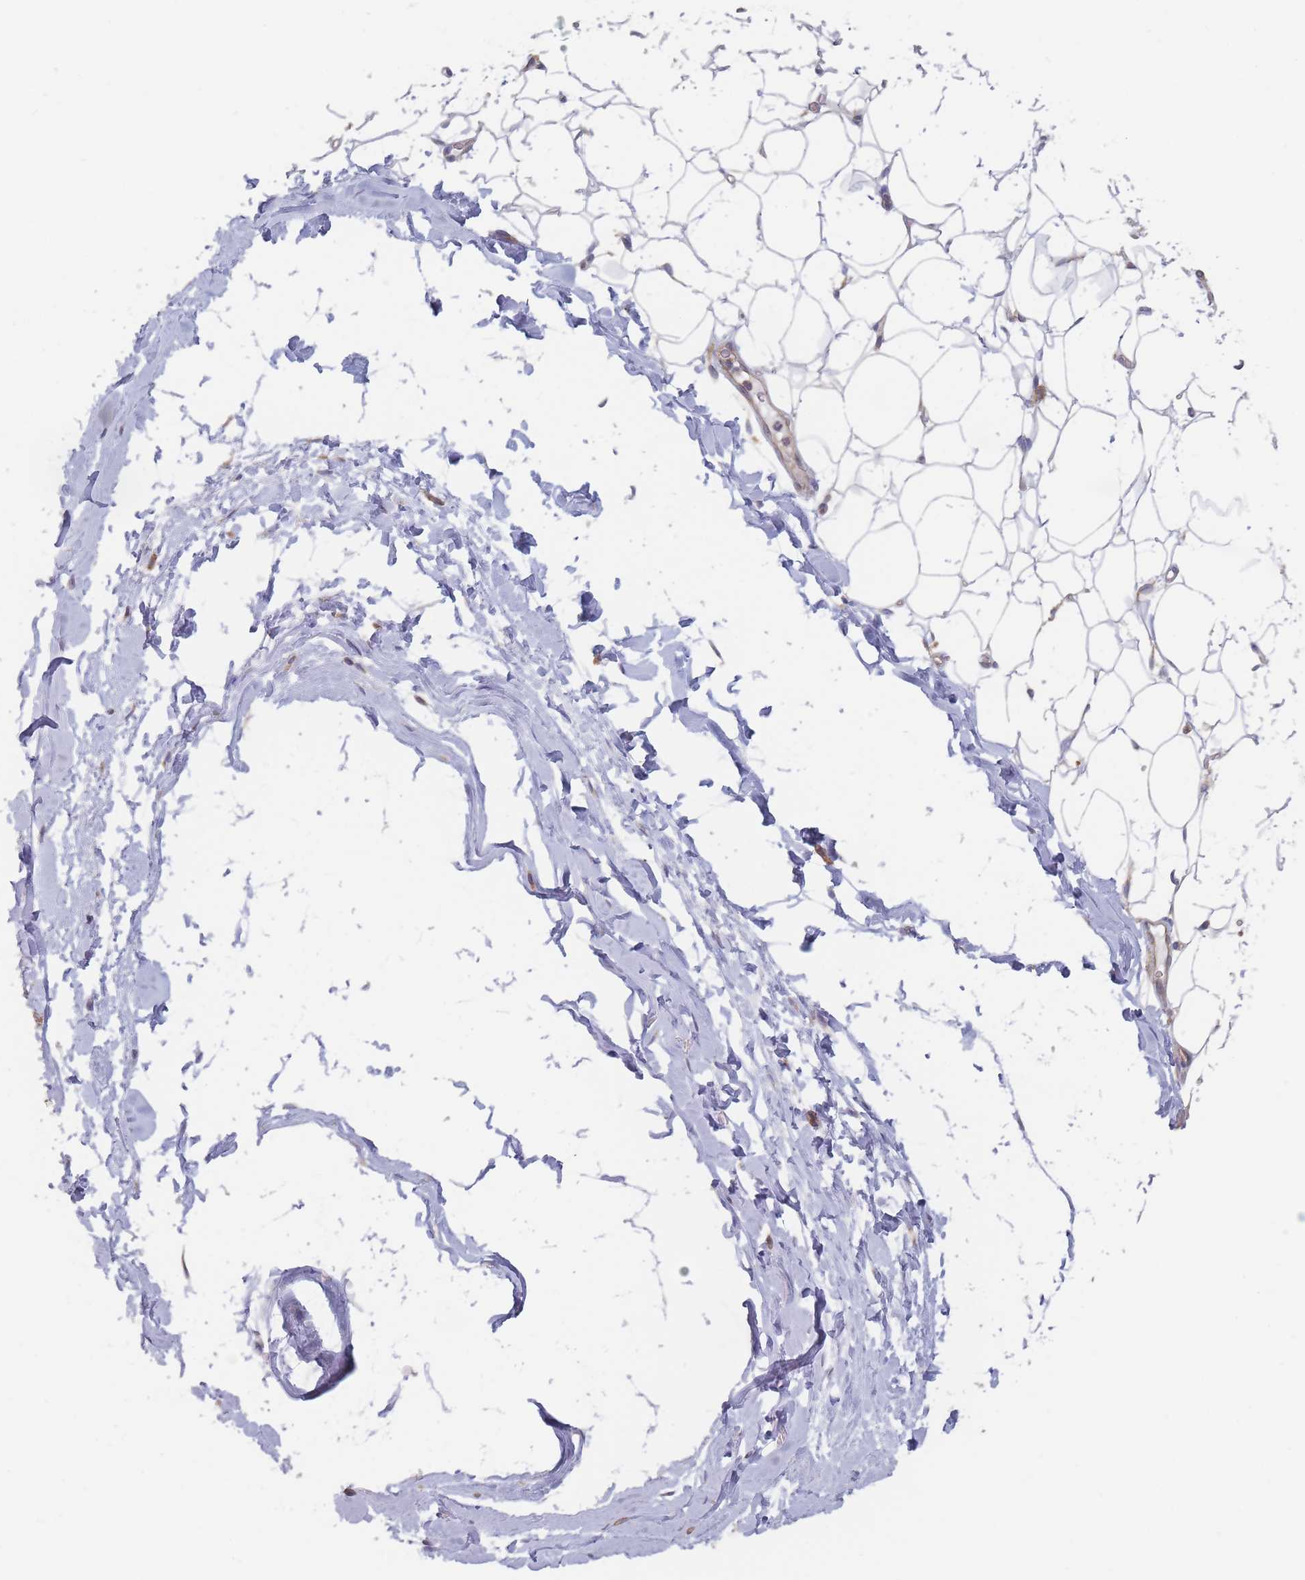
{"staining": {"intensity": "negative", "quantity": "none", "location": "none"}, "tissue": "adipose tissue", "cell_type": "Adipocytes", "image_type": "normal", "snomed": [{"axis": "morphology", "description": "Normal tissue, NOS"}, {"axis": "topography", "description": "Breast"}], "caption": "A high-resolution histopathology image shows immunohistochemistry staining of normal adipose tissue, which reveals no significant expression in adipocytes. (Stains: DAB immunohistochemistry with hematoxylin counter stain, Microscopy: brightfield microscopy at high magnification).", "gene": "EFCC1", "patient": {"sex": "female", "age": 26}}